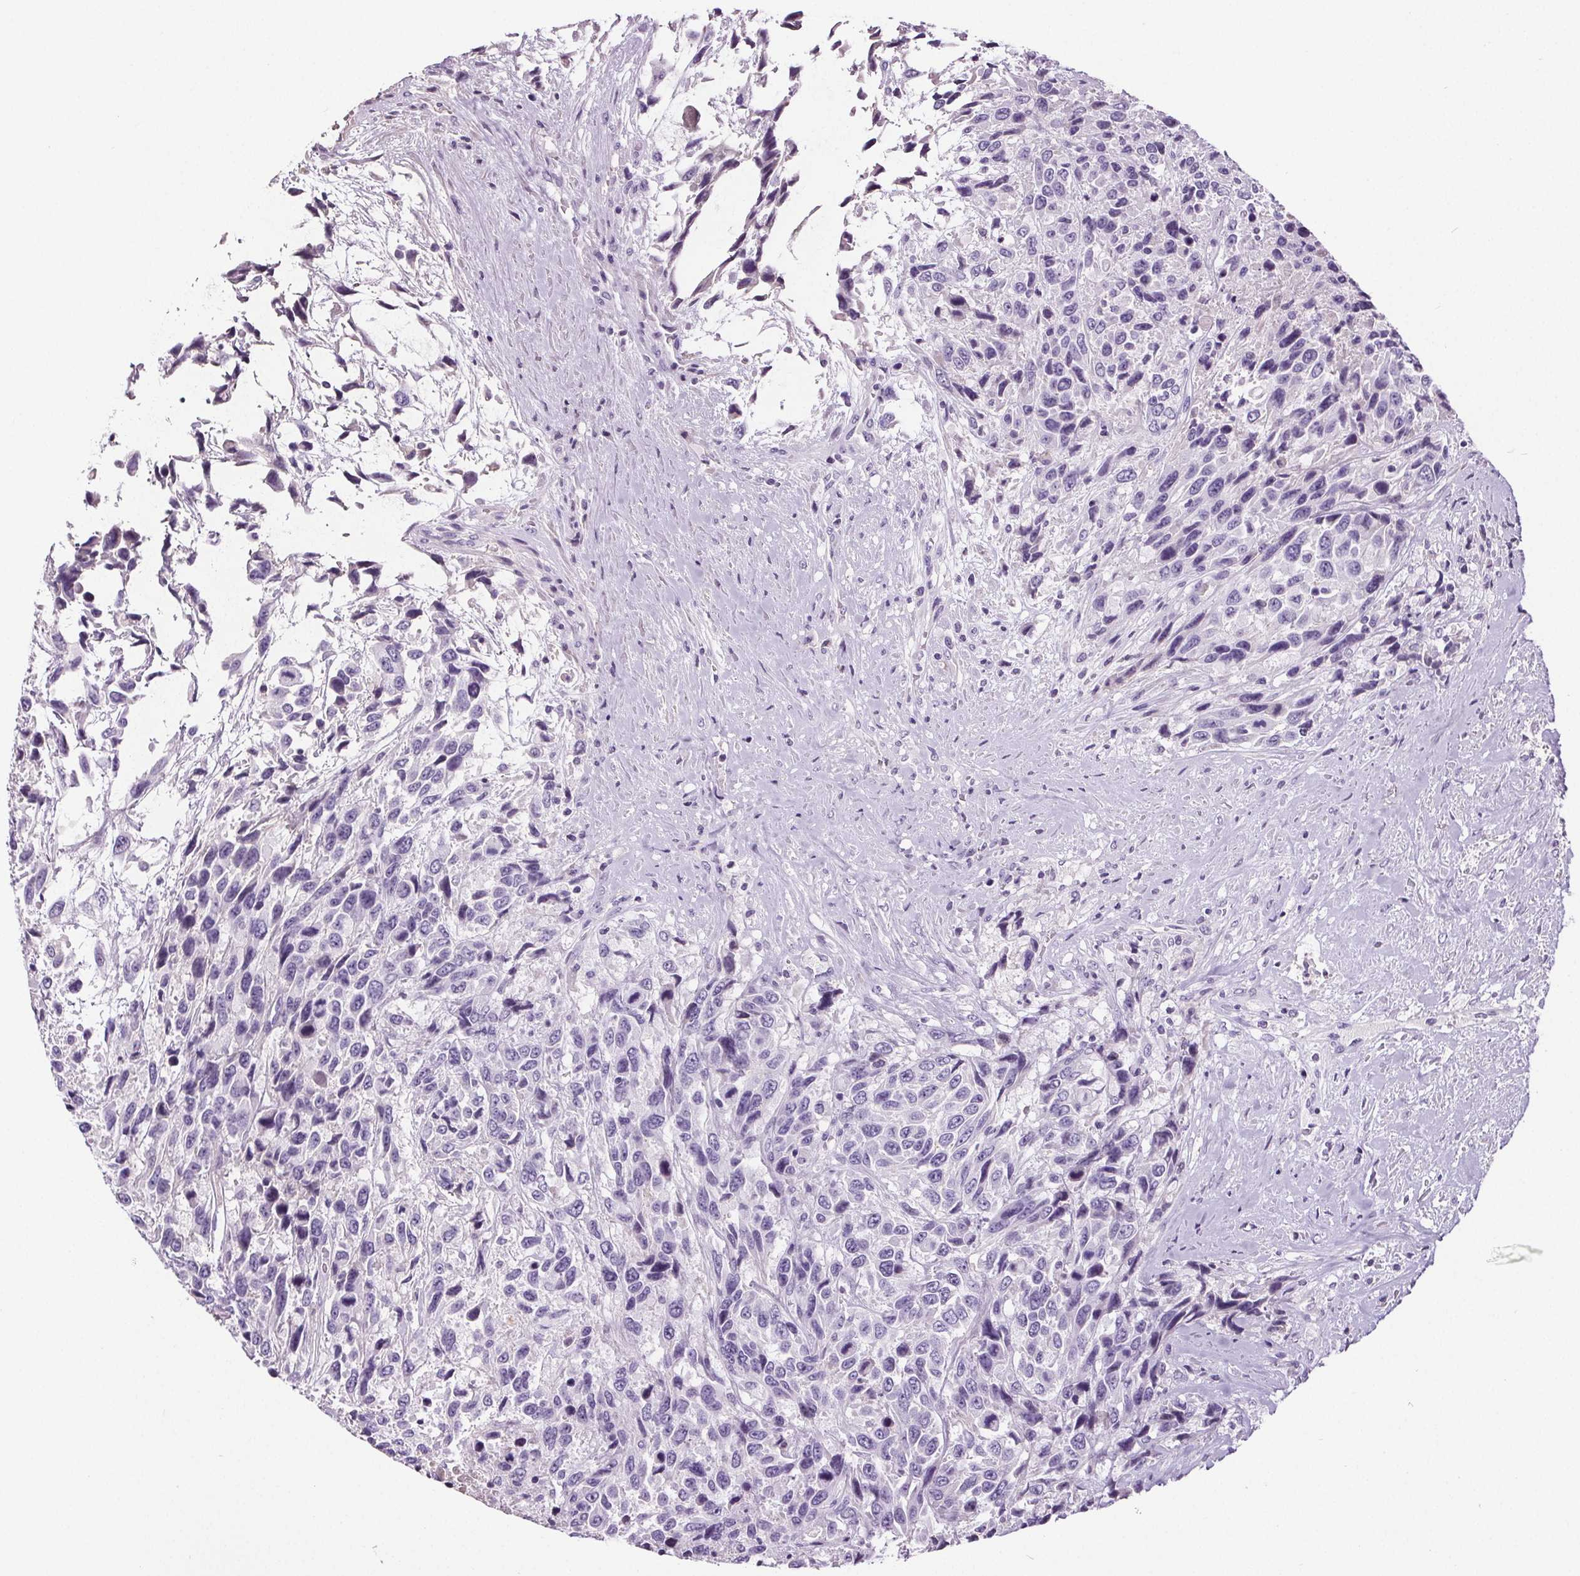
{"staining": {"intensity": "negative", "quantity": "none", "location": "none"}, "tissue": "urothelial cancer", "cell_type": "Tumor cells", "image_type": "cancer", "snomed": [{"axis": "morphology", "description": "Urothelial carcinoma, High grade"}, {"axis": "topography", "description": "Urinary bladder"}], "caption": "Immunohistochemistry (IHC) of human urothelial carcinoma (high-grade) exhibits no expression in tumor cells.", "gene": "CD5L", "patient": {"sex": "female", "age": 70}}